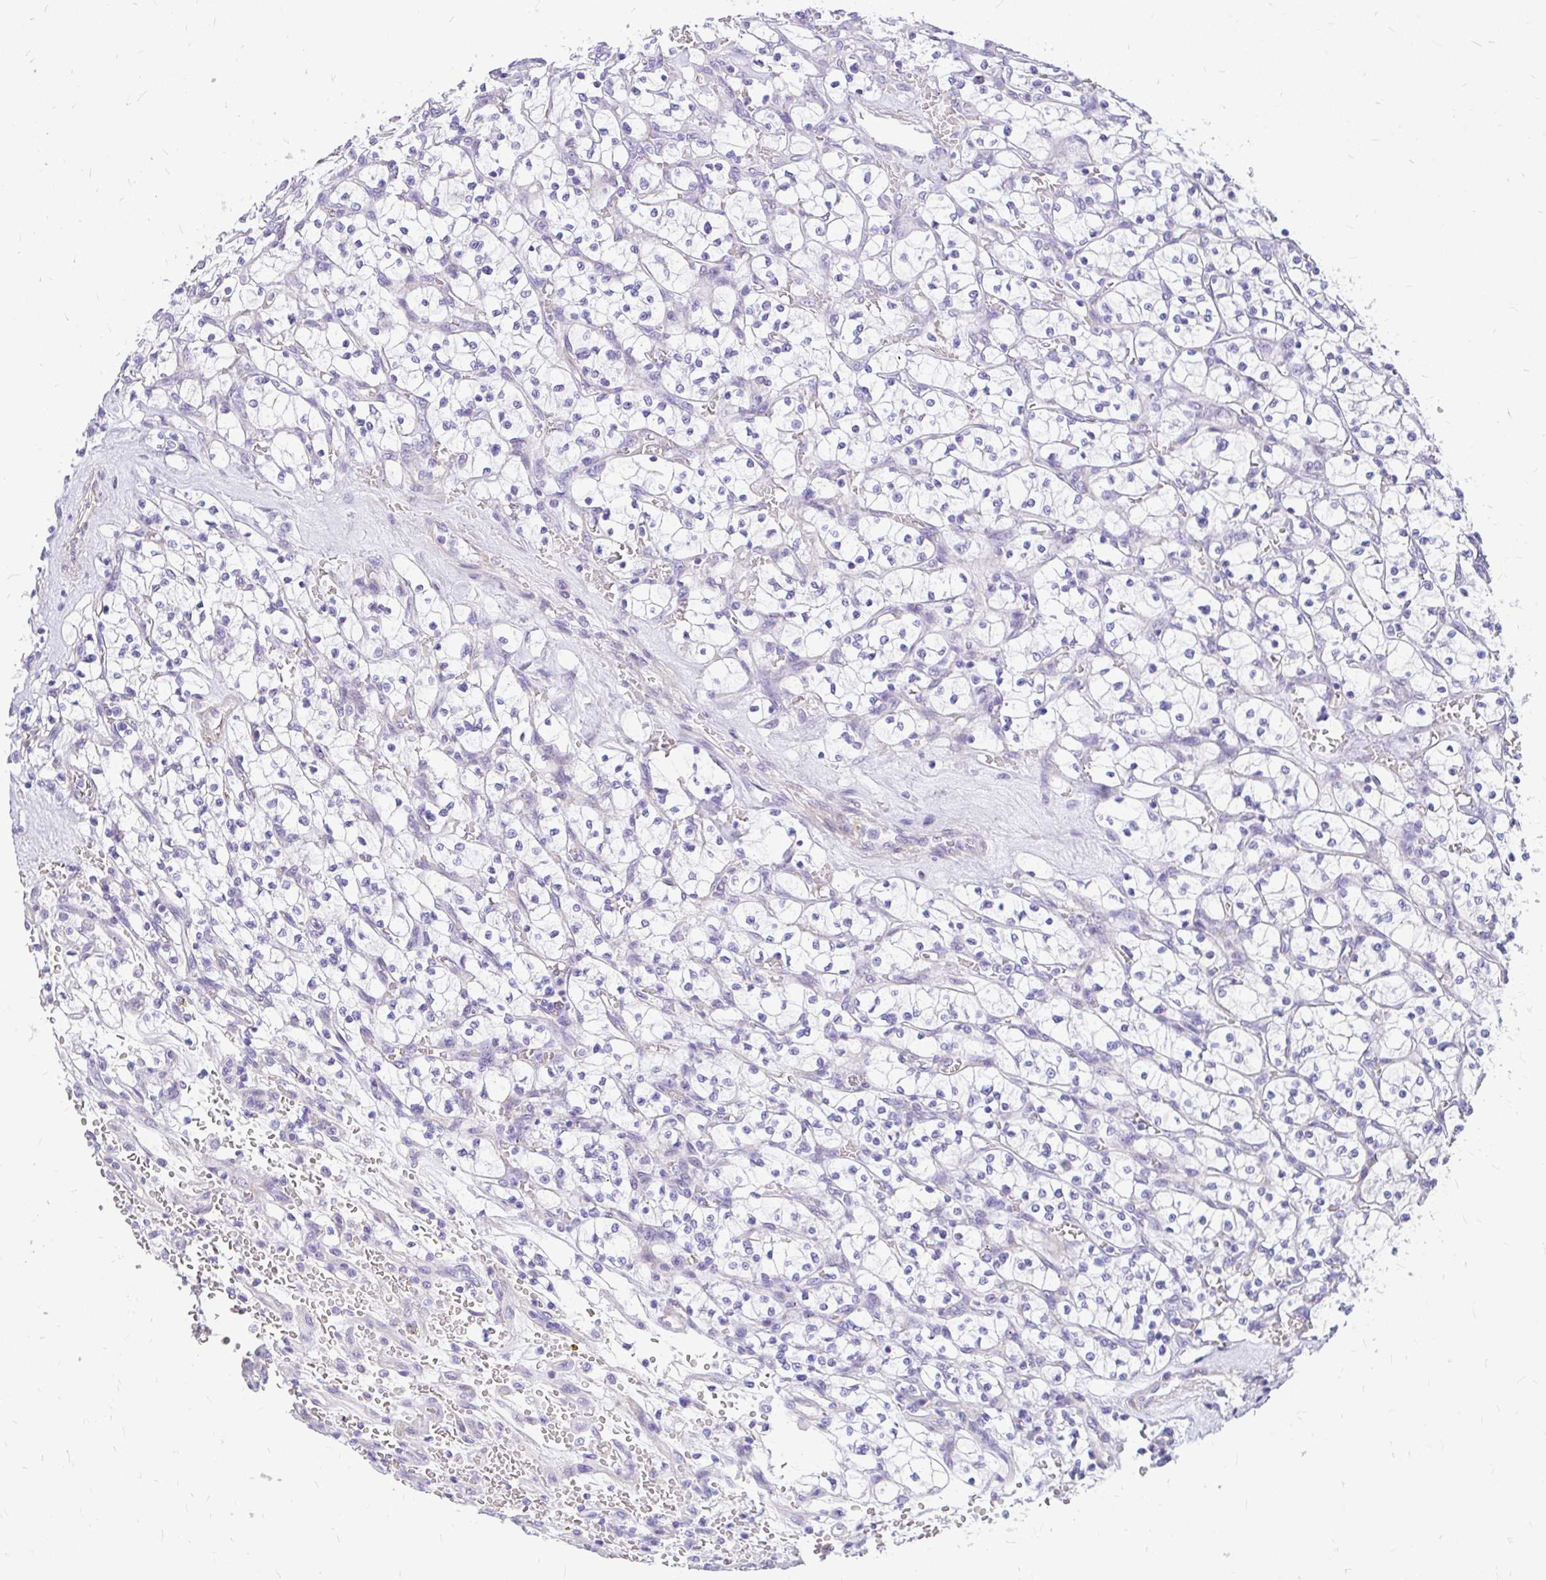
{"staining": {"intensity": "negative", "quantity": "none", "location": "none"}, "tissue": "renal cancer", "cell_type": "Tumor cells", "image_type": "cancer", "snomed": [{"axis": "morphology", "description": "Adenocarcinoma, NOS"}, {"axis": "topography", "description": "Kidney"}], "caption": "An image of human renal cancer is negative for staining in tumor cells.", "gene": "FAM83C", "patient": {"sex": "female", "age": 64}}